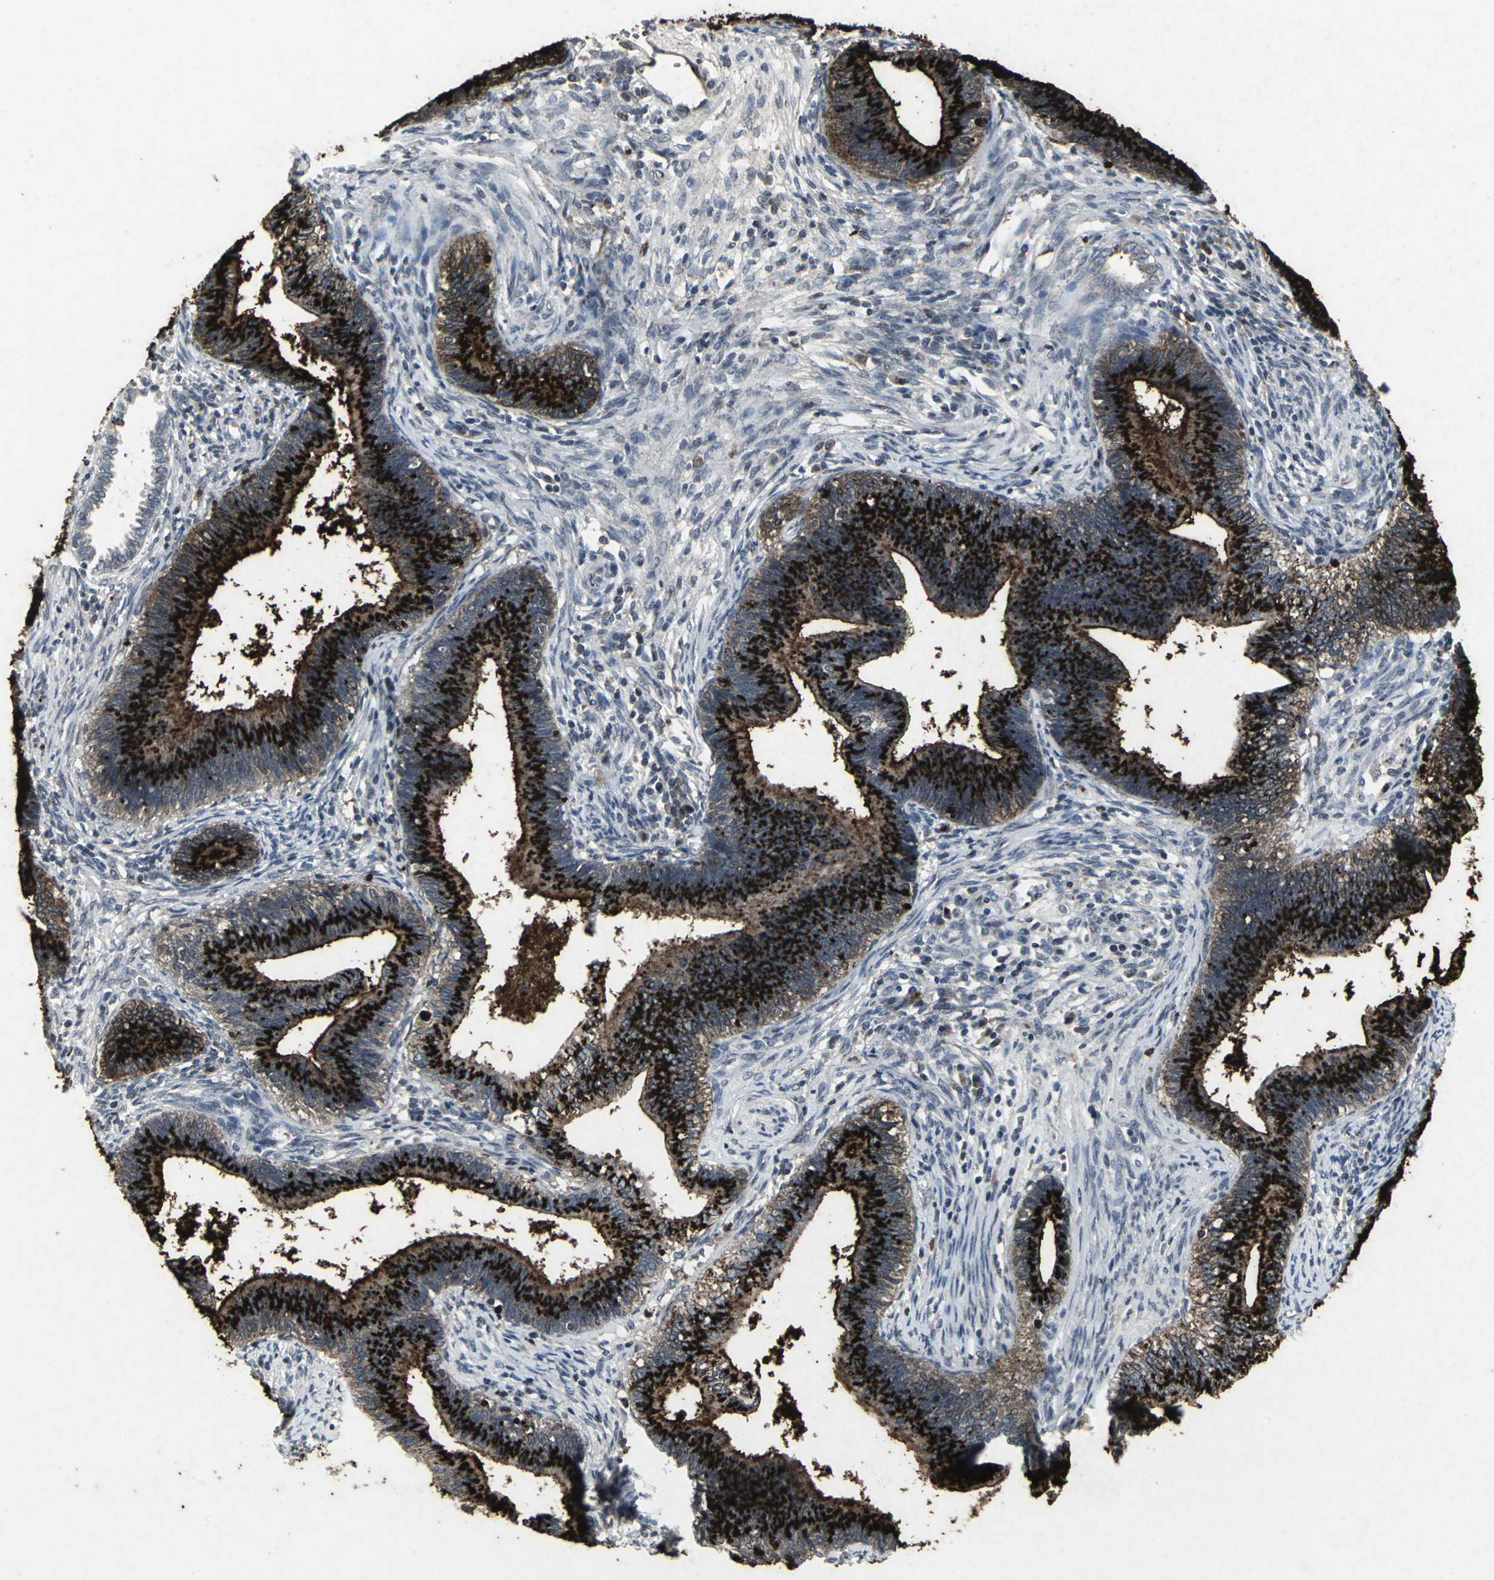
{"staining": {"intensity": "strong", "quantity": ">75%", "location": "cytoplasmic/membranous"}, "tissue": "cervical cancer", "cell_type": "Tumor cells", "image_type": "cancer", "snomed": [{"axis": "morphology", "description": "Adenocarcinoma, NOS"}, {"axis": "topography", "description": "Cervix"}], "caption": "IHC (DAB) staining of human cervical cancer (adenocarcinoma) shows strong cytoplasmic/membranous protein expression in about >75% of tumor cells.", "gene": "BMP4", "patient": {"sex": "female", "age": 44}}